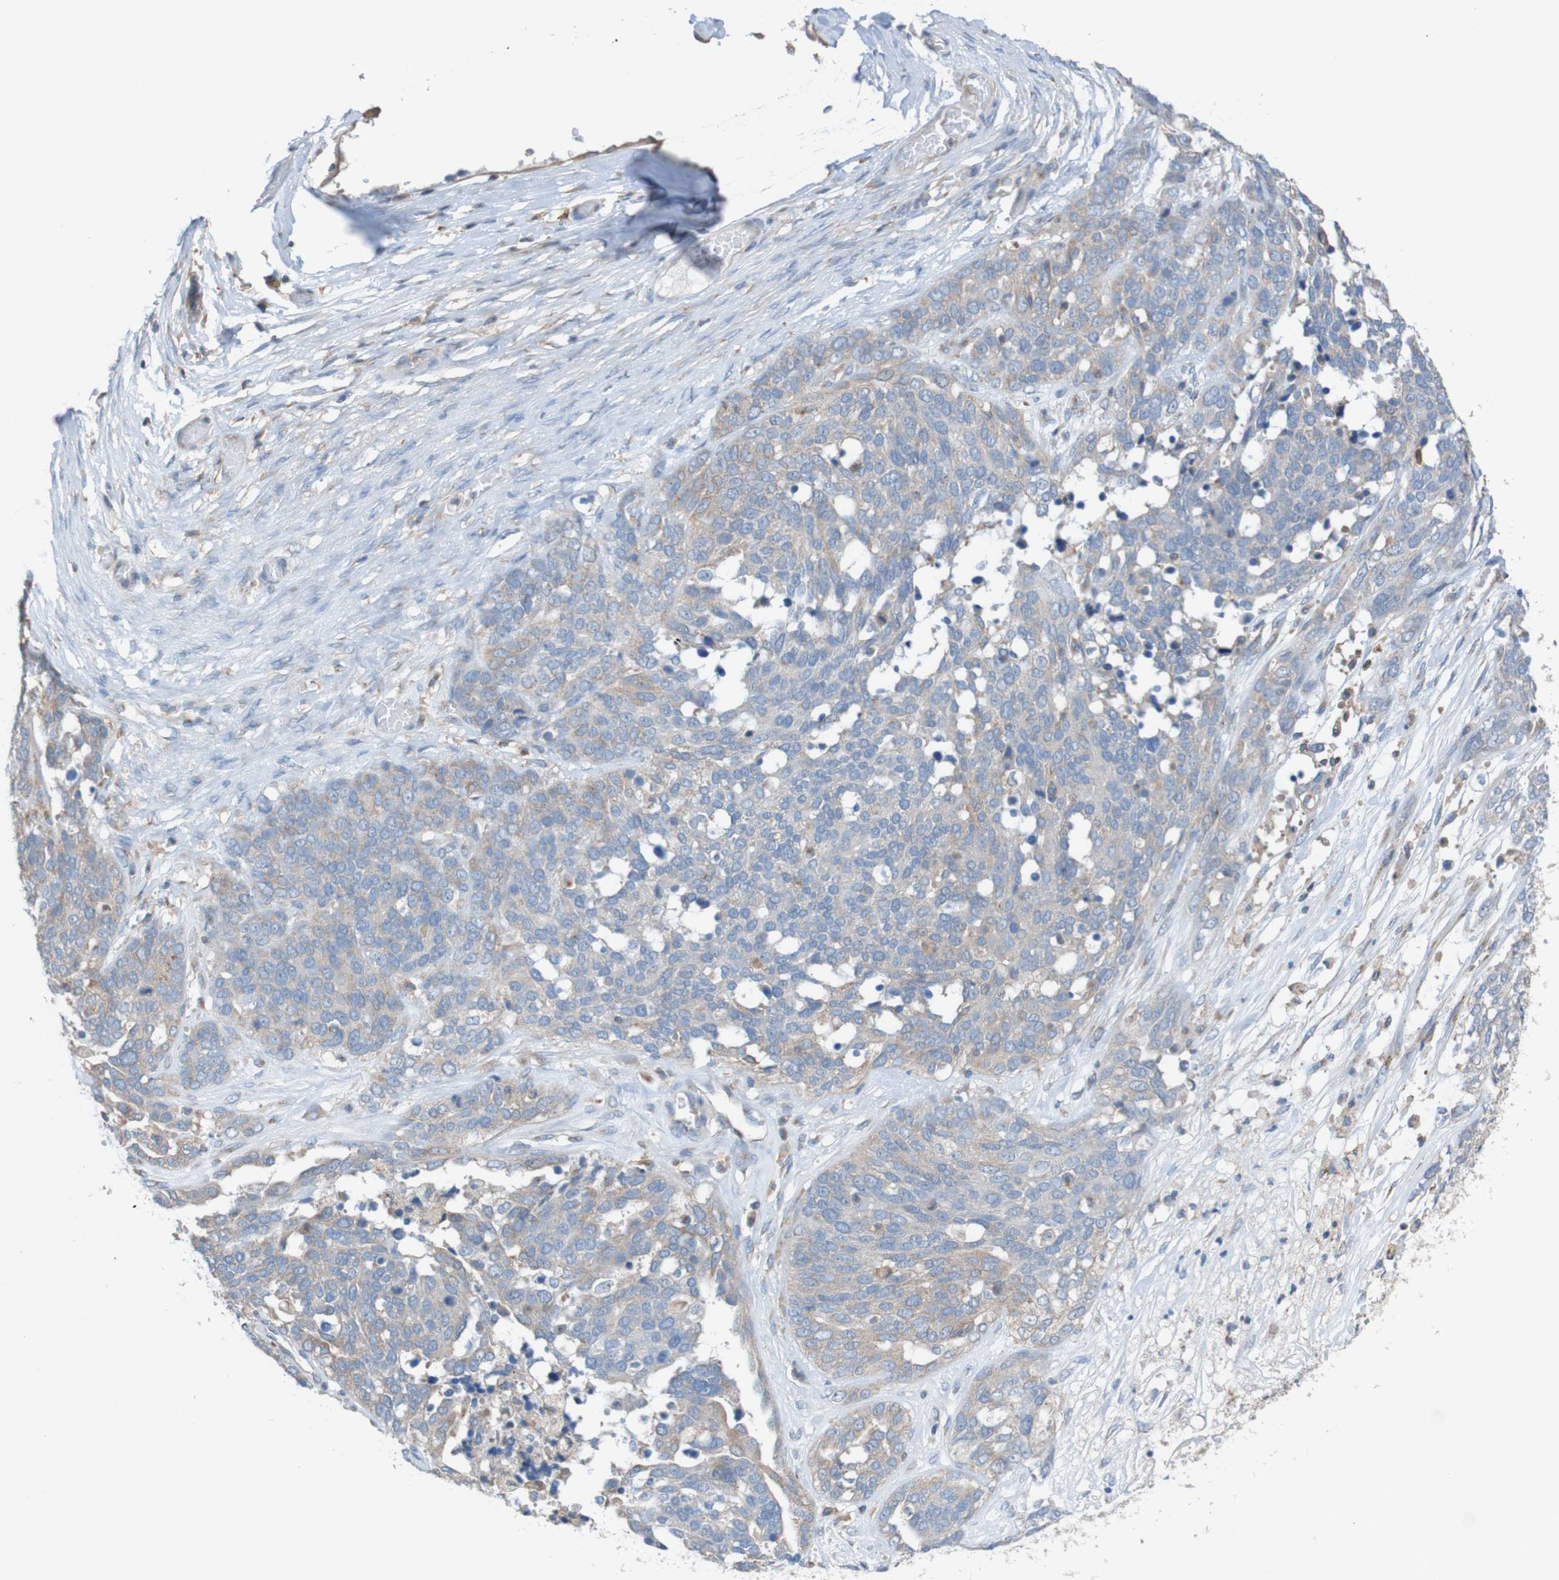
{"staining": {"intensity": "moderate", "quantity": "25%-75%", "location": "cytoplasmic/membranous"}, "tissue": "ovarian cancer", "cell_type": "Tumor cells", "image_type": "cancer", "snomed": [{"axis": "morphology", "description": "Cystadenocarcinoma, serous, NOS"}, {"axis": "topography", "description": "Ovary"}], "caption": "Ovarian cancer (serous cystadenocarcinoma) was stained to show a protein in brown. There is medium levels of moderate cytoplasmic/membranous staining in about 25%-75% of tumor cells.", "gene": "MINAR1", "patient": {"sex": "female", "age": 44}}